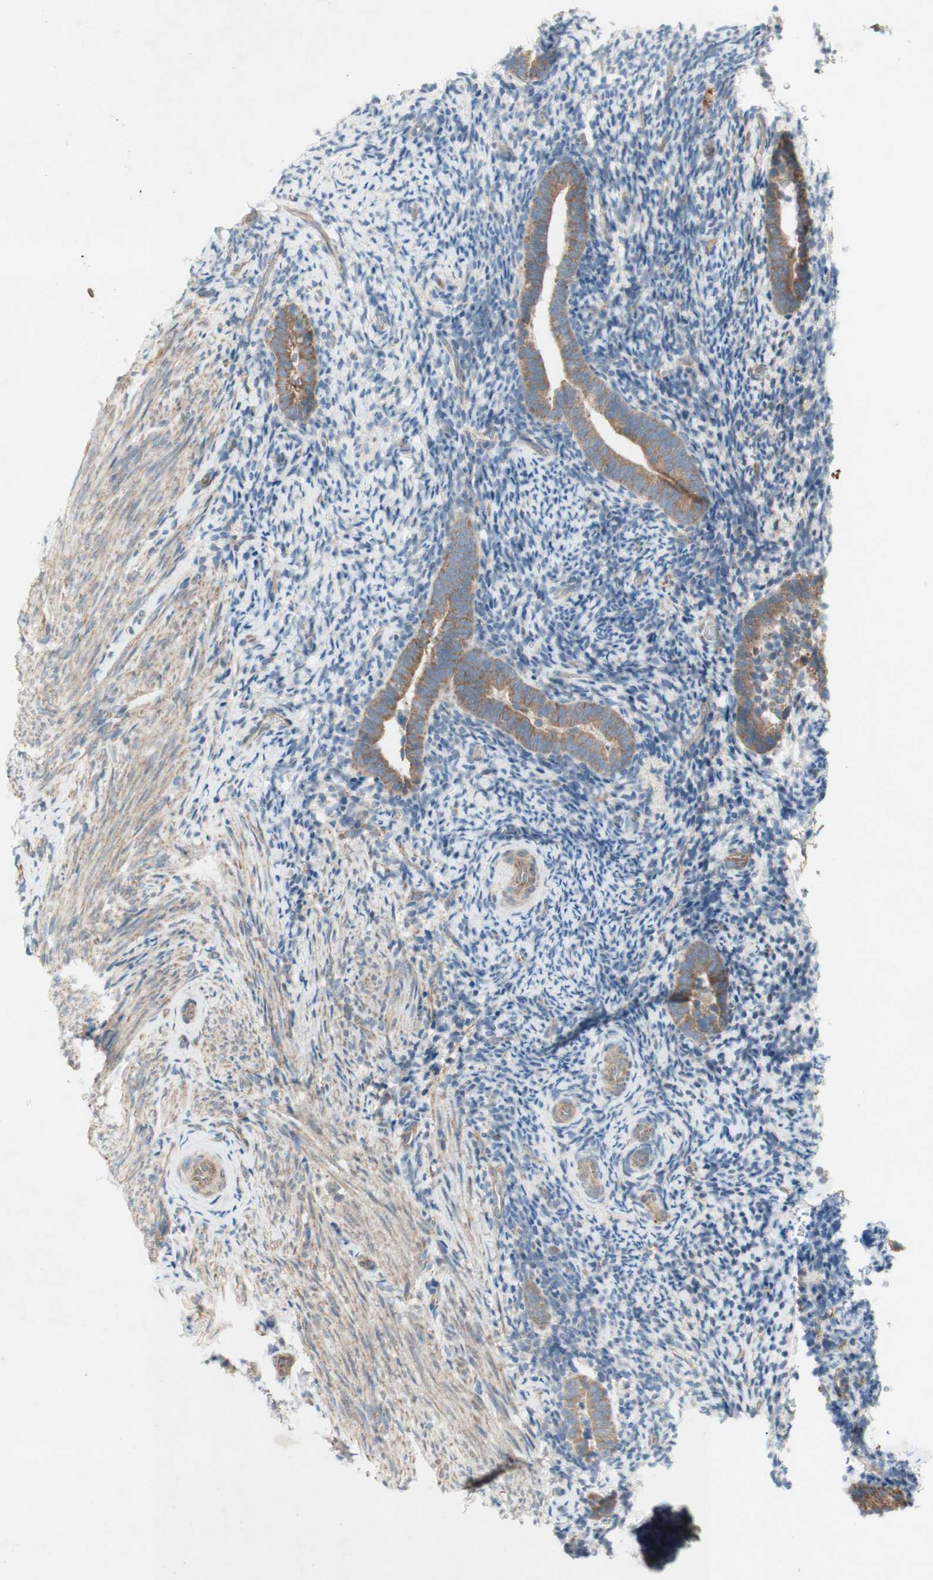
{"staining": {"intensity": "weak", "quantity": "<25%", "location": "cytoplasmic/membranous"}, "tissue": "endometrium", "cell_type": "Cells in endometrial stroma", "image_type": "normal", "snomed": [{"axis": "morphology", "description": "Normal tissue, NOS"}, {"axis": "topography", "description": "Endometrium"}], "caption": "Immunohistochemical staining of unremarkable endometrium exhibits no significant expression in cells in endometrial stroma. Brightfield microscopy of immunohistochemistry (IHC) stained with DAB (brown) and hematoxylin (blue), captured at high magnification.", "gene": "SOCS2", "patient": {"sex": "female", "age": 51}}